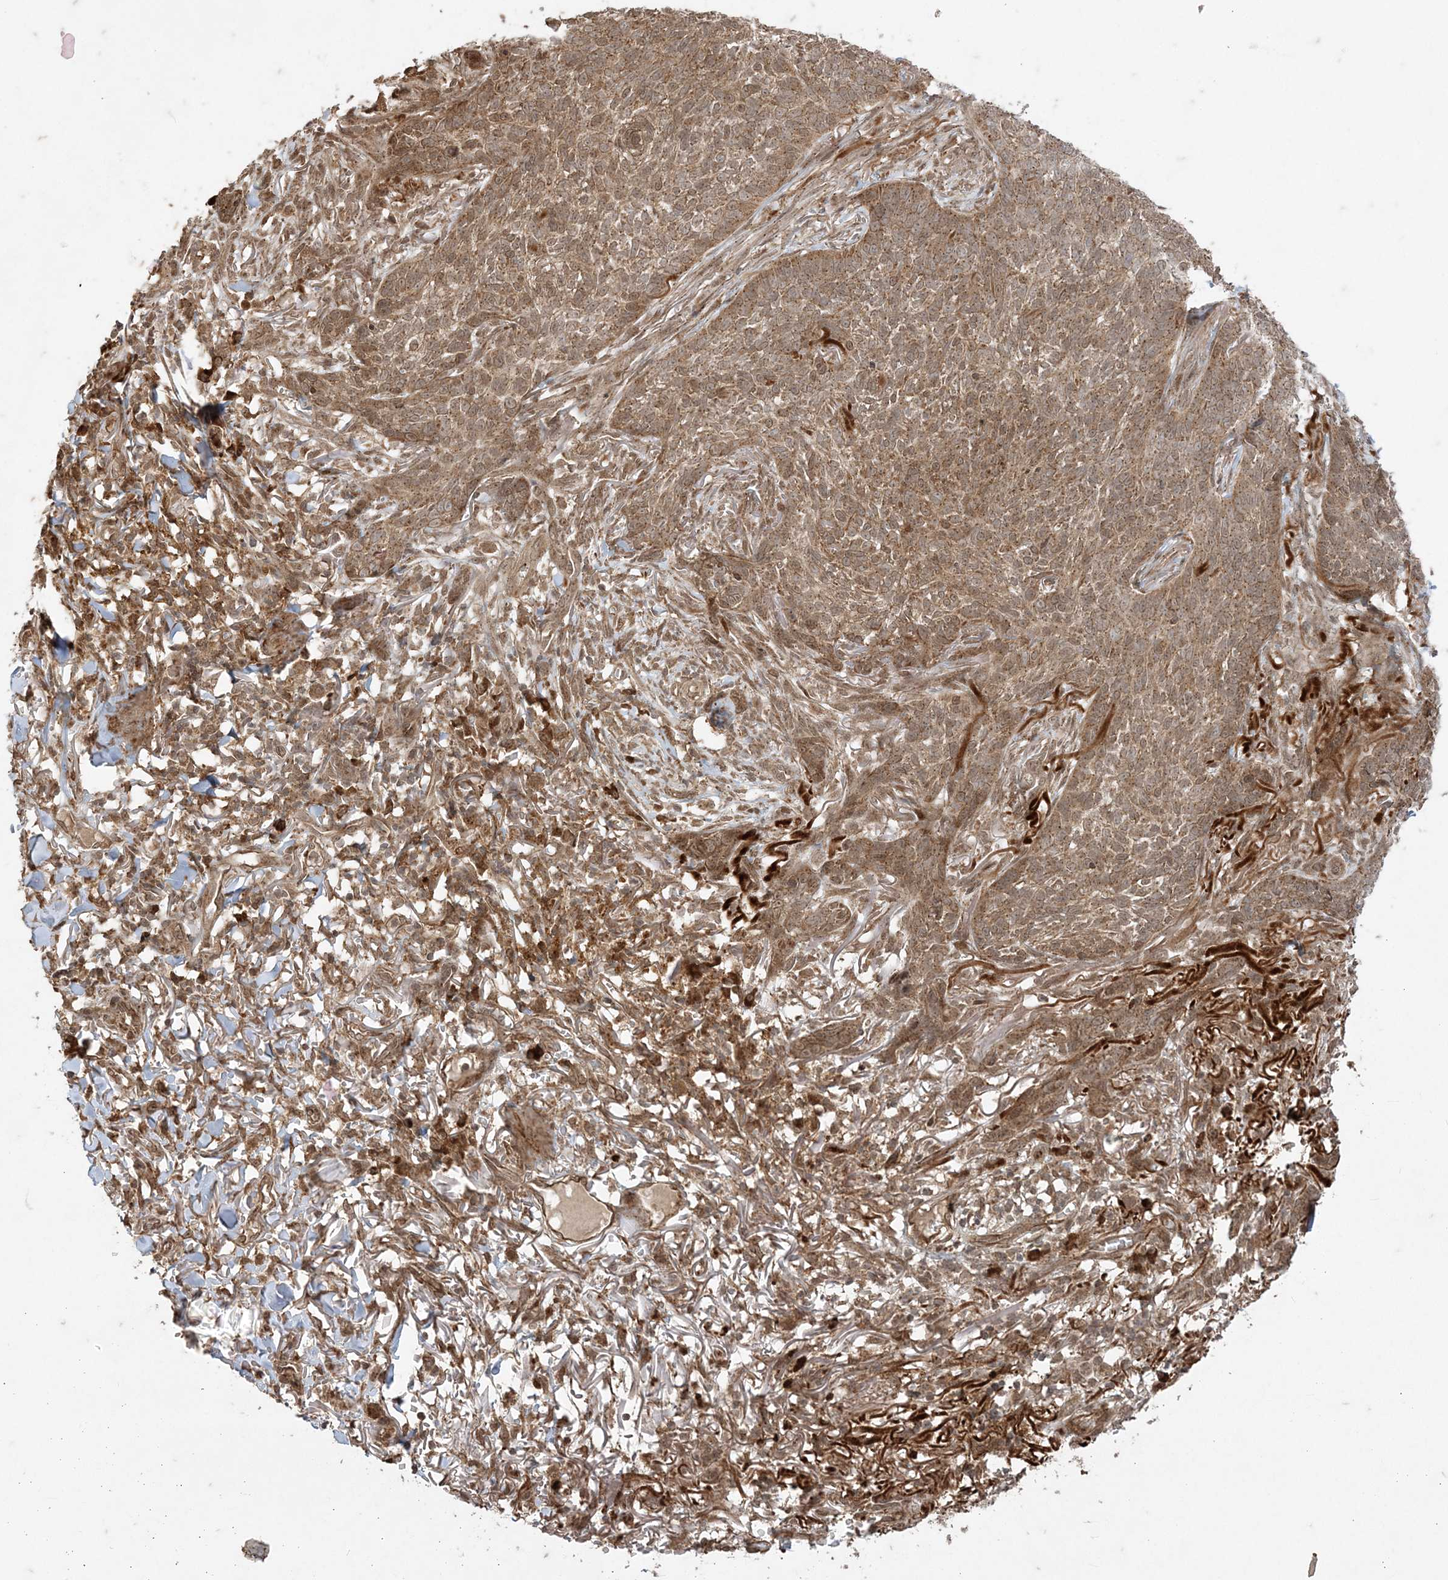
{"staining": {"intensity": "moderate", "quantity": ">75%", "location": "cytoplasmic/membranous"}, "tissue": "skin cancer", "cell_type": "Tumor cells", "image_type": "cancer", "snomed": [{"axis": "morphology", "description": "Basal cell carcinoma"}, {"axis": "topography", "description": "Skin"}], "caption": "Skin basal cell carcinoma stained with a brown dye displays moderate cytoplasmic/membranous positive positivity in about >75% of tumor cells.", "gene": "RRAS", "patient": {"sex": "male", "age": 85}}